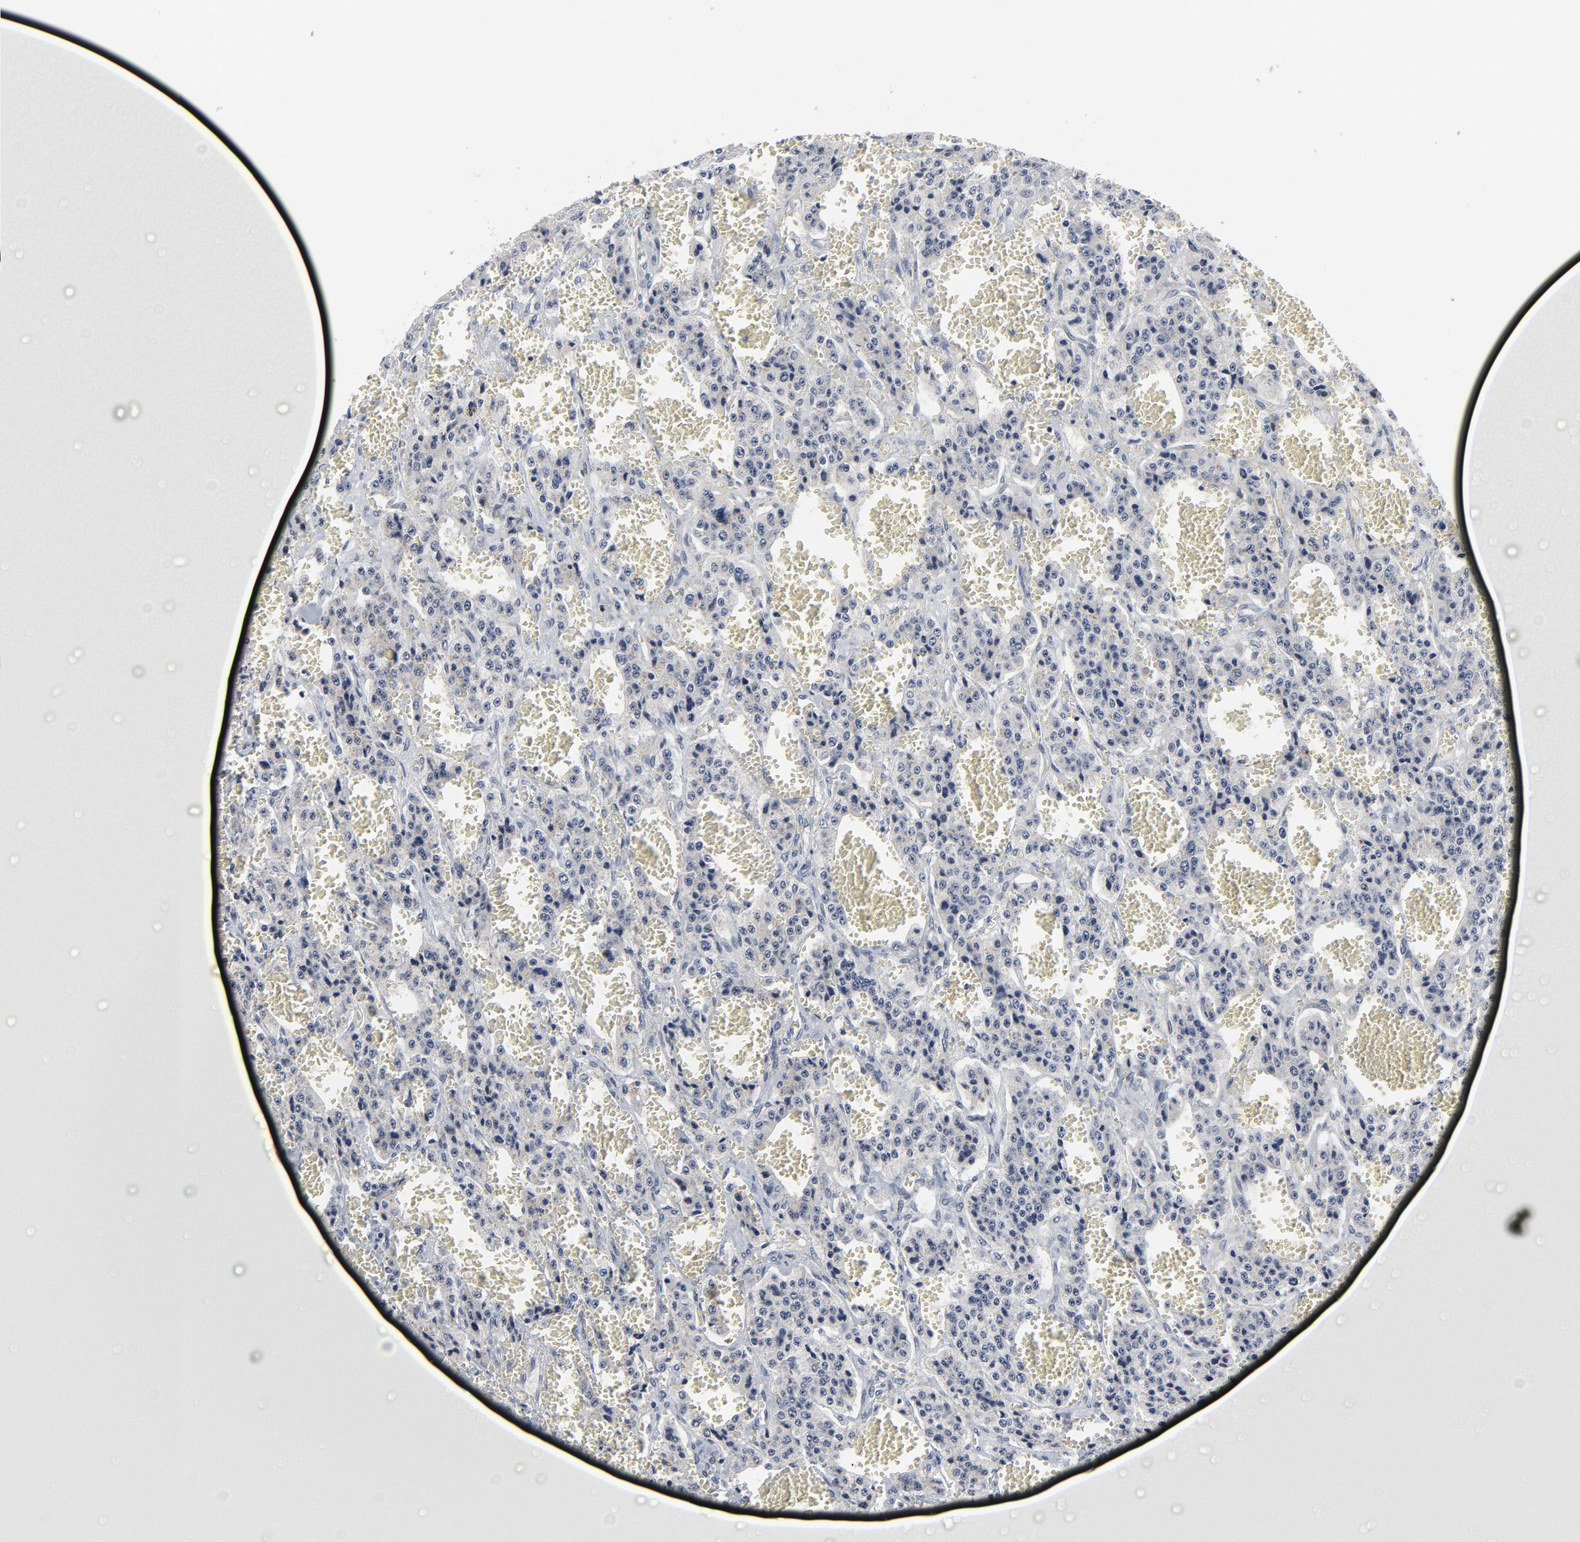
{"staining": {"intensity": "negative", "quantity": "none", "location": "none"}, "tissue": "carcinoid", "cell_type": "Tumor cells", "image_type": "cancer", "snomed": [{"axis": "morphology", "description": "Carcinoid, malignant, NOS"}, {"axis": "topography", "description": "Small intestine"}], "caption": "Immunohistochemical staining of human carcinoid (malignant) demonstrates no significant expression in tumor cells.", "gene": "GABPA", "patient": {"sex": "male", "age": 52}}